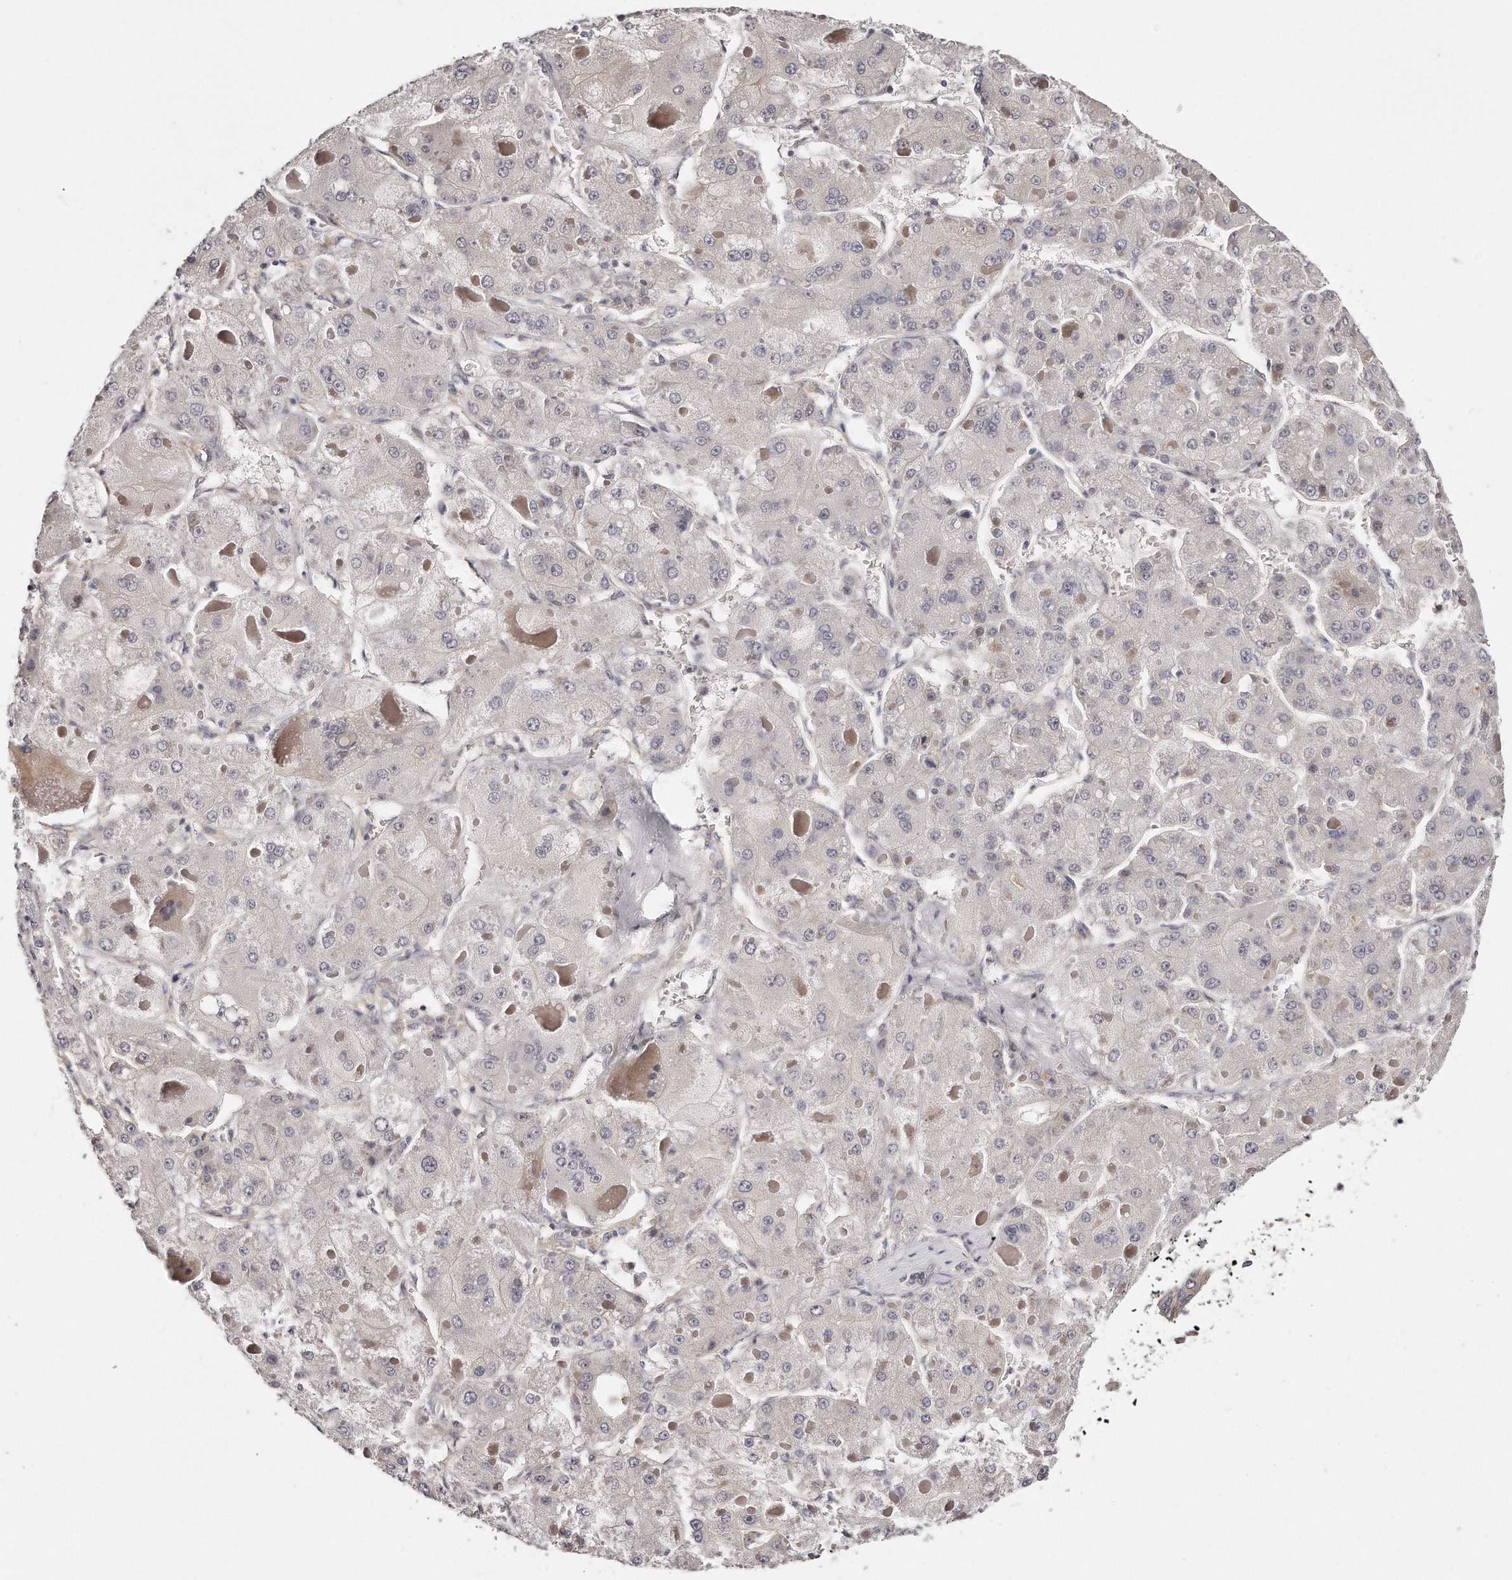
{"staining": {"intensity": "negative", "quantity": "none", "location": "none"}, "tissue": "liver cancer", "cell_type": "Tumor cells", "image_type": "cancer", "snomed": [{"axis": "morphology", "description": "Carcinoma, Hepatocellular, NOS"}, {"axis": "topography", "description": "Liver"}], "caption": "Hepatocellular carcinoma (liver) stained for a protein using immunohistochemistry (IHC) reveals no expression tumor cells.", "gene": "CASZ1", "patient": {"sex": "female", "age": 73}}